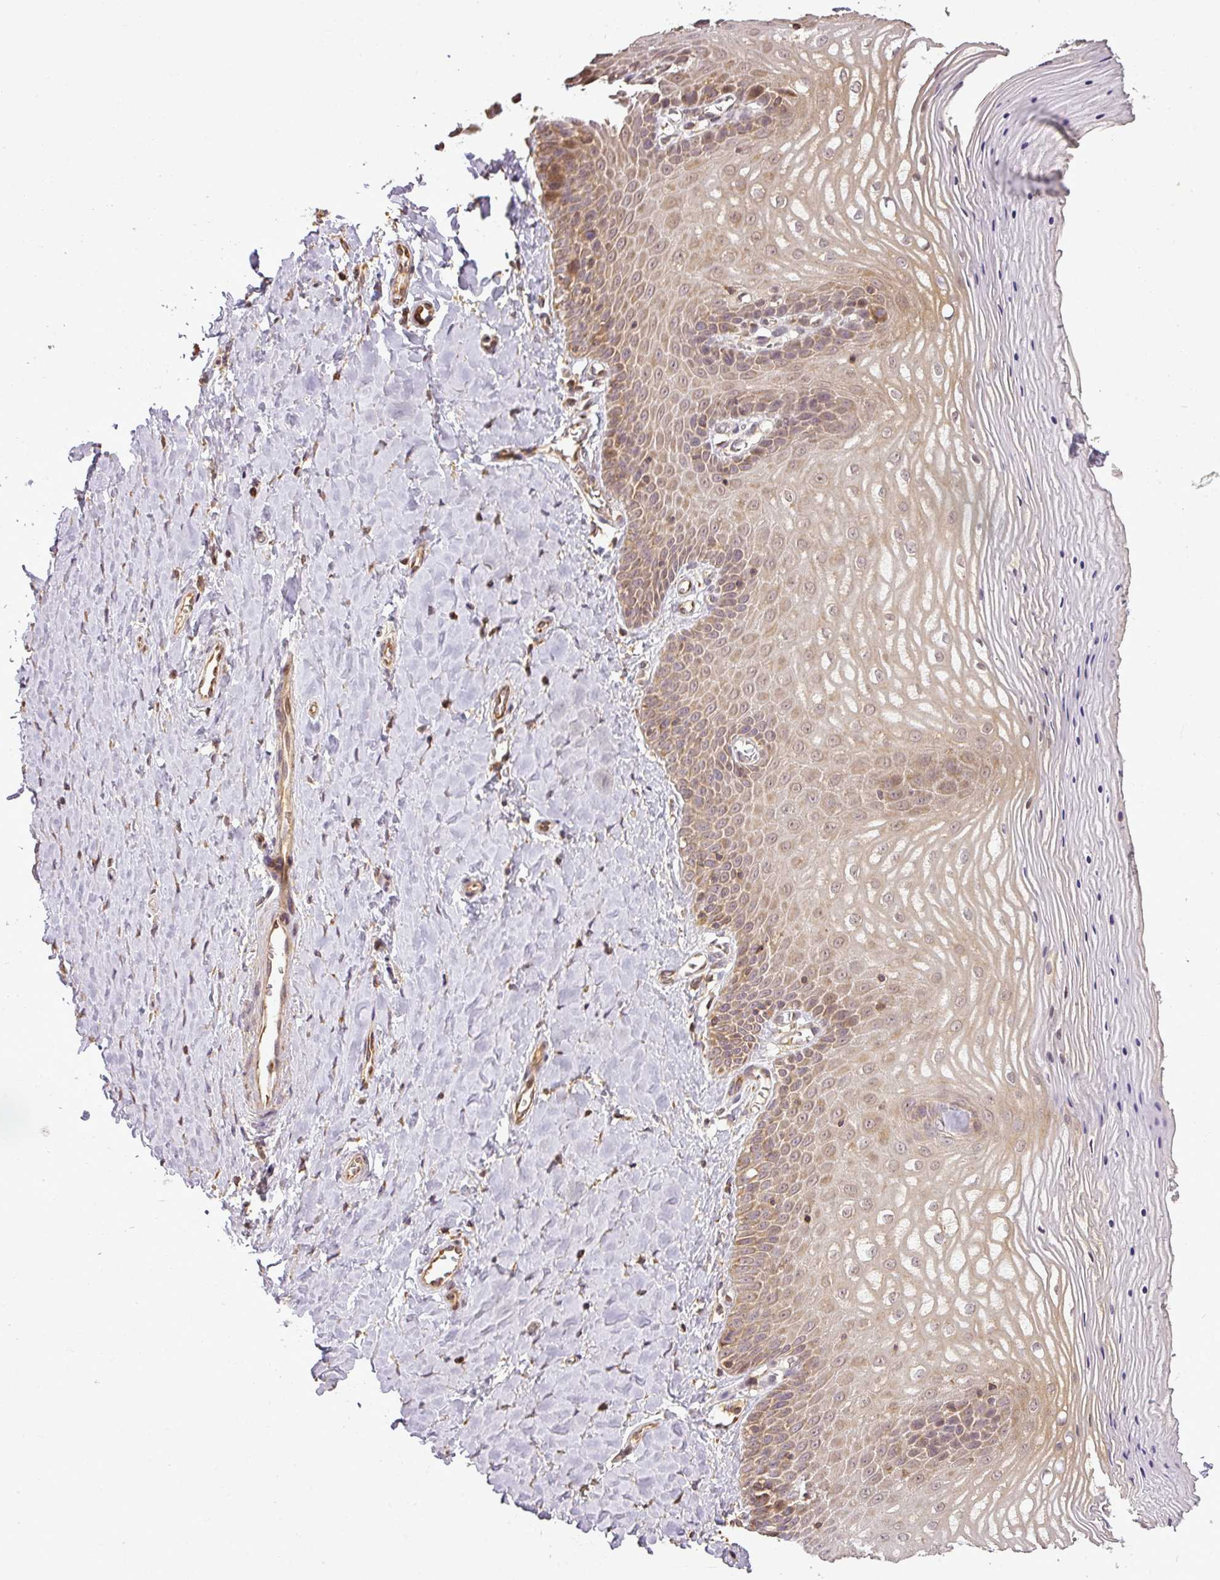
{"staining": {"intensity": "moderate", "quantity": ">75%", "location": "cytoplasmic/membranous,nuclear"}, "tissue": "vagina", "cell_type": "Squamous epithelial cells", "image_type": "normal", "snomed": [{"axis": "morphology", "description": "Normal tissue, NOS"}, {"axis": "topography", "description": "Vagina"}], "caption": "Vagina stained with DAB (3,3'-diaminobenzidine) IHC demonstrates medium levels of moderate cytoplasmic/membranous,nuclear expression in about >75% of squamous epithelial cells.", "gene": "FAIM", "patient": {"sex": "female", "age": 65}}